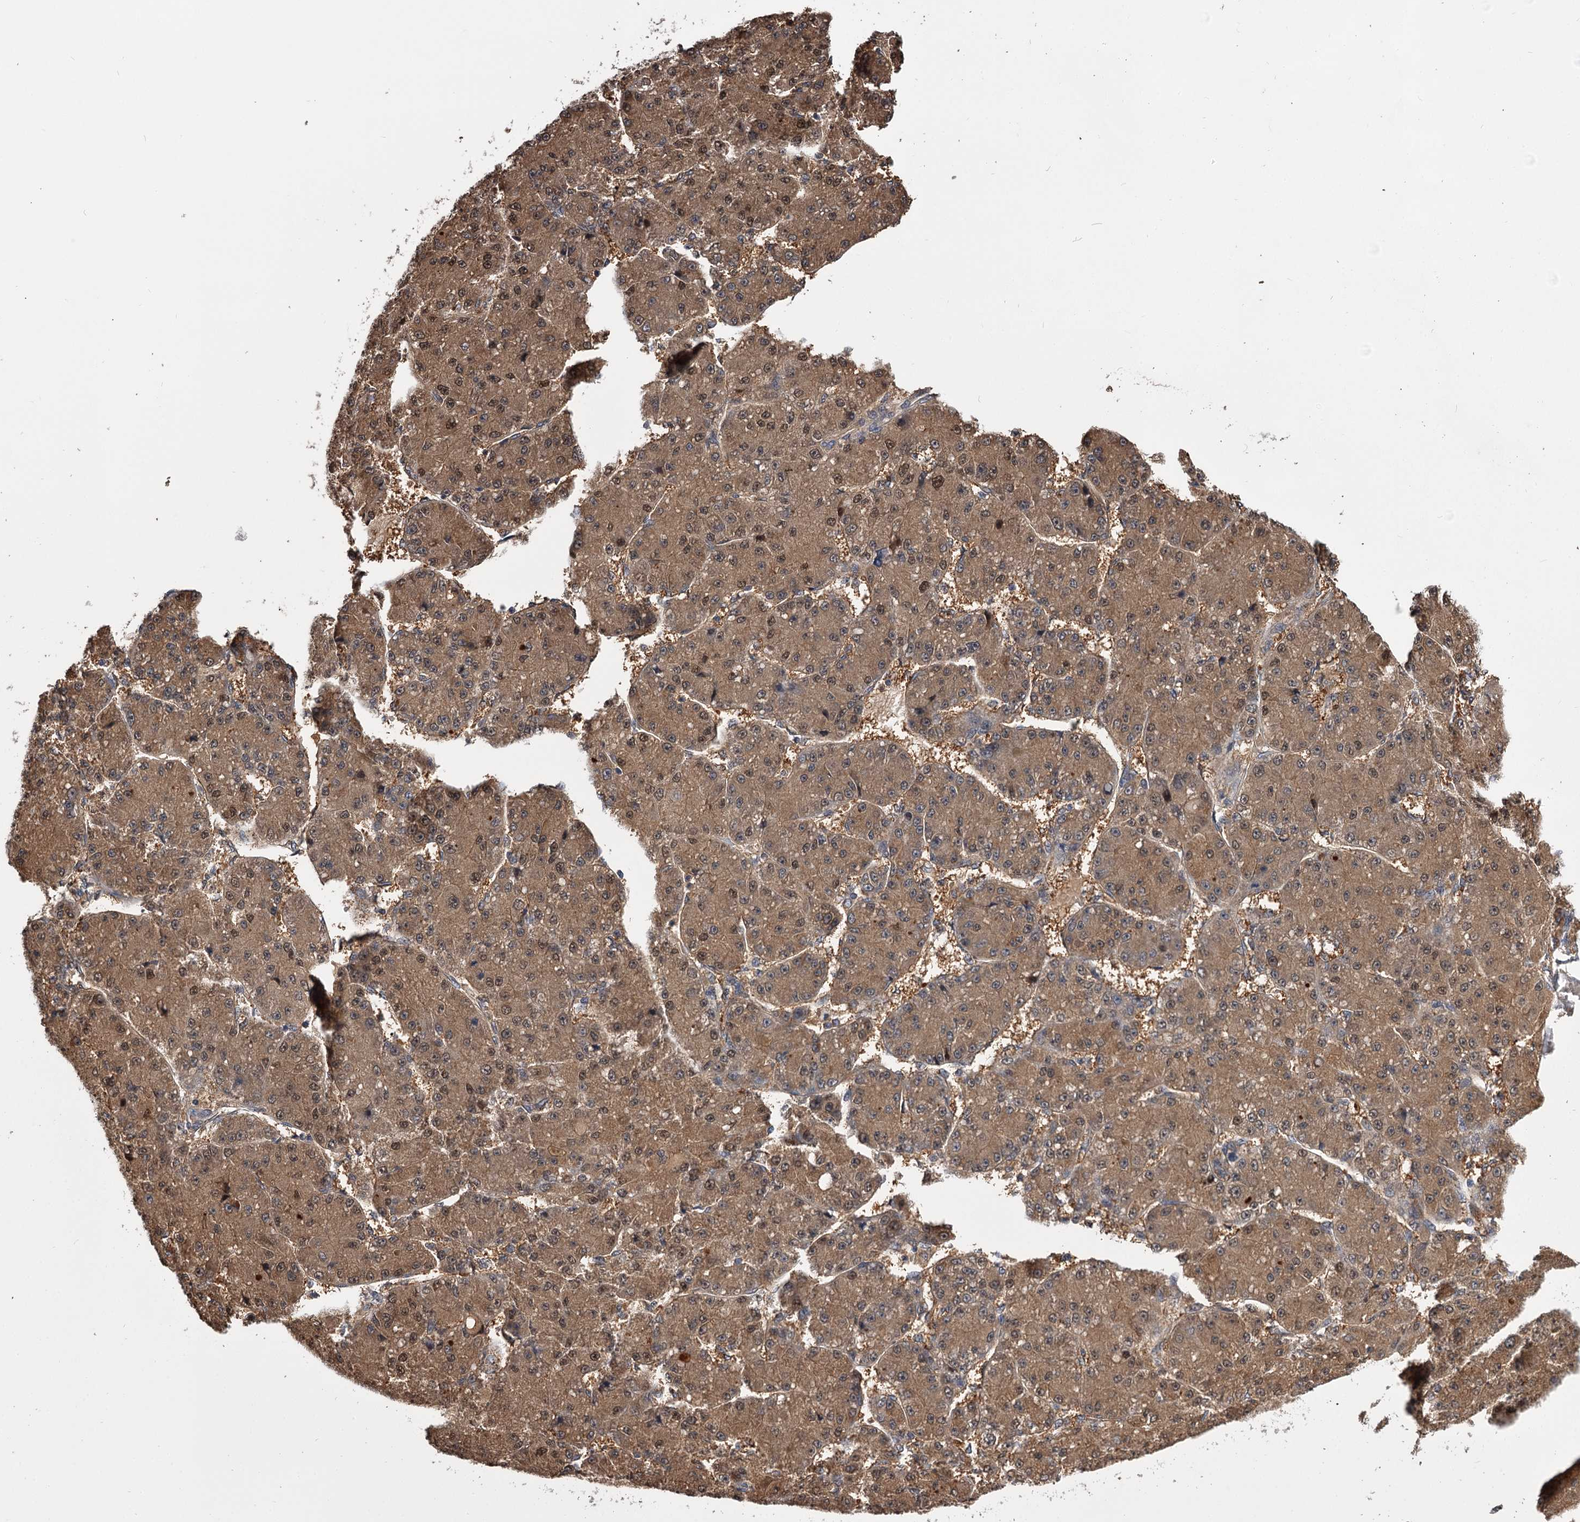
{"staining": {"intensity": "moderate", "quantity": ">75%", "location": "cytoplasmic/membranous,nuclear"}, "tissue": "liver cancer", "cell_type": "Tumor cells", "image_type": "cancer", "snomed": [{"axis": "morphology", "description": "Carcinoma, Hepatocellular, NOS"}, {"axis": "topography", "description": "Liver"}], "caption": "Human liver hepatocellular carcinoma stained with a brown dye exhibits moderate cytoplasmic/membranous and nuclear positive staining in about >75% of tumor cells.", "gene": "GSTO1", "patient": {"sex": "male", "age": 67}}